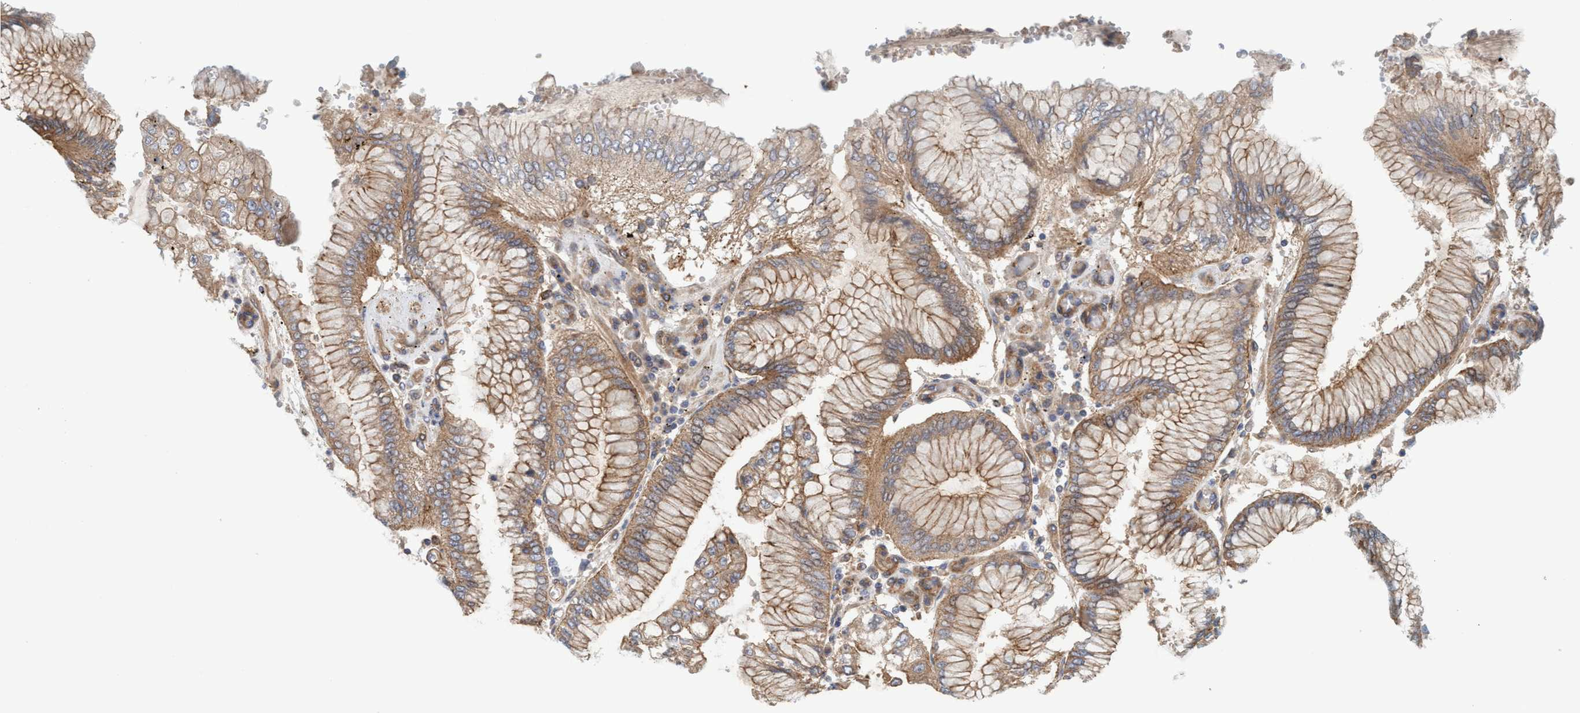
{"staining": {"intensity": "moderate", "quantity": ">75%", "location": "cytoplasmic/membranous"}, "tissue": "stomach cancer", "cell_type": "Tumor cells", "image_type": "cancer", "snomed": [{"axis": "morphology", "description": "Adenocarcinoma, NOS"}, {"axis": "topography", "description": "Stomach"}], "caption": "IHC micrograph of human adenocarcinoma (stomach) stained for a protein (brown), which displays medium levels of moderate cytoplasmic/membranous staining in about >75% of tumor cells.", "gene": "SPECC1", "patient": {"sex": "male", "age": 76}}